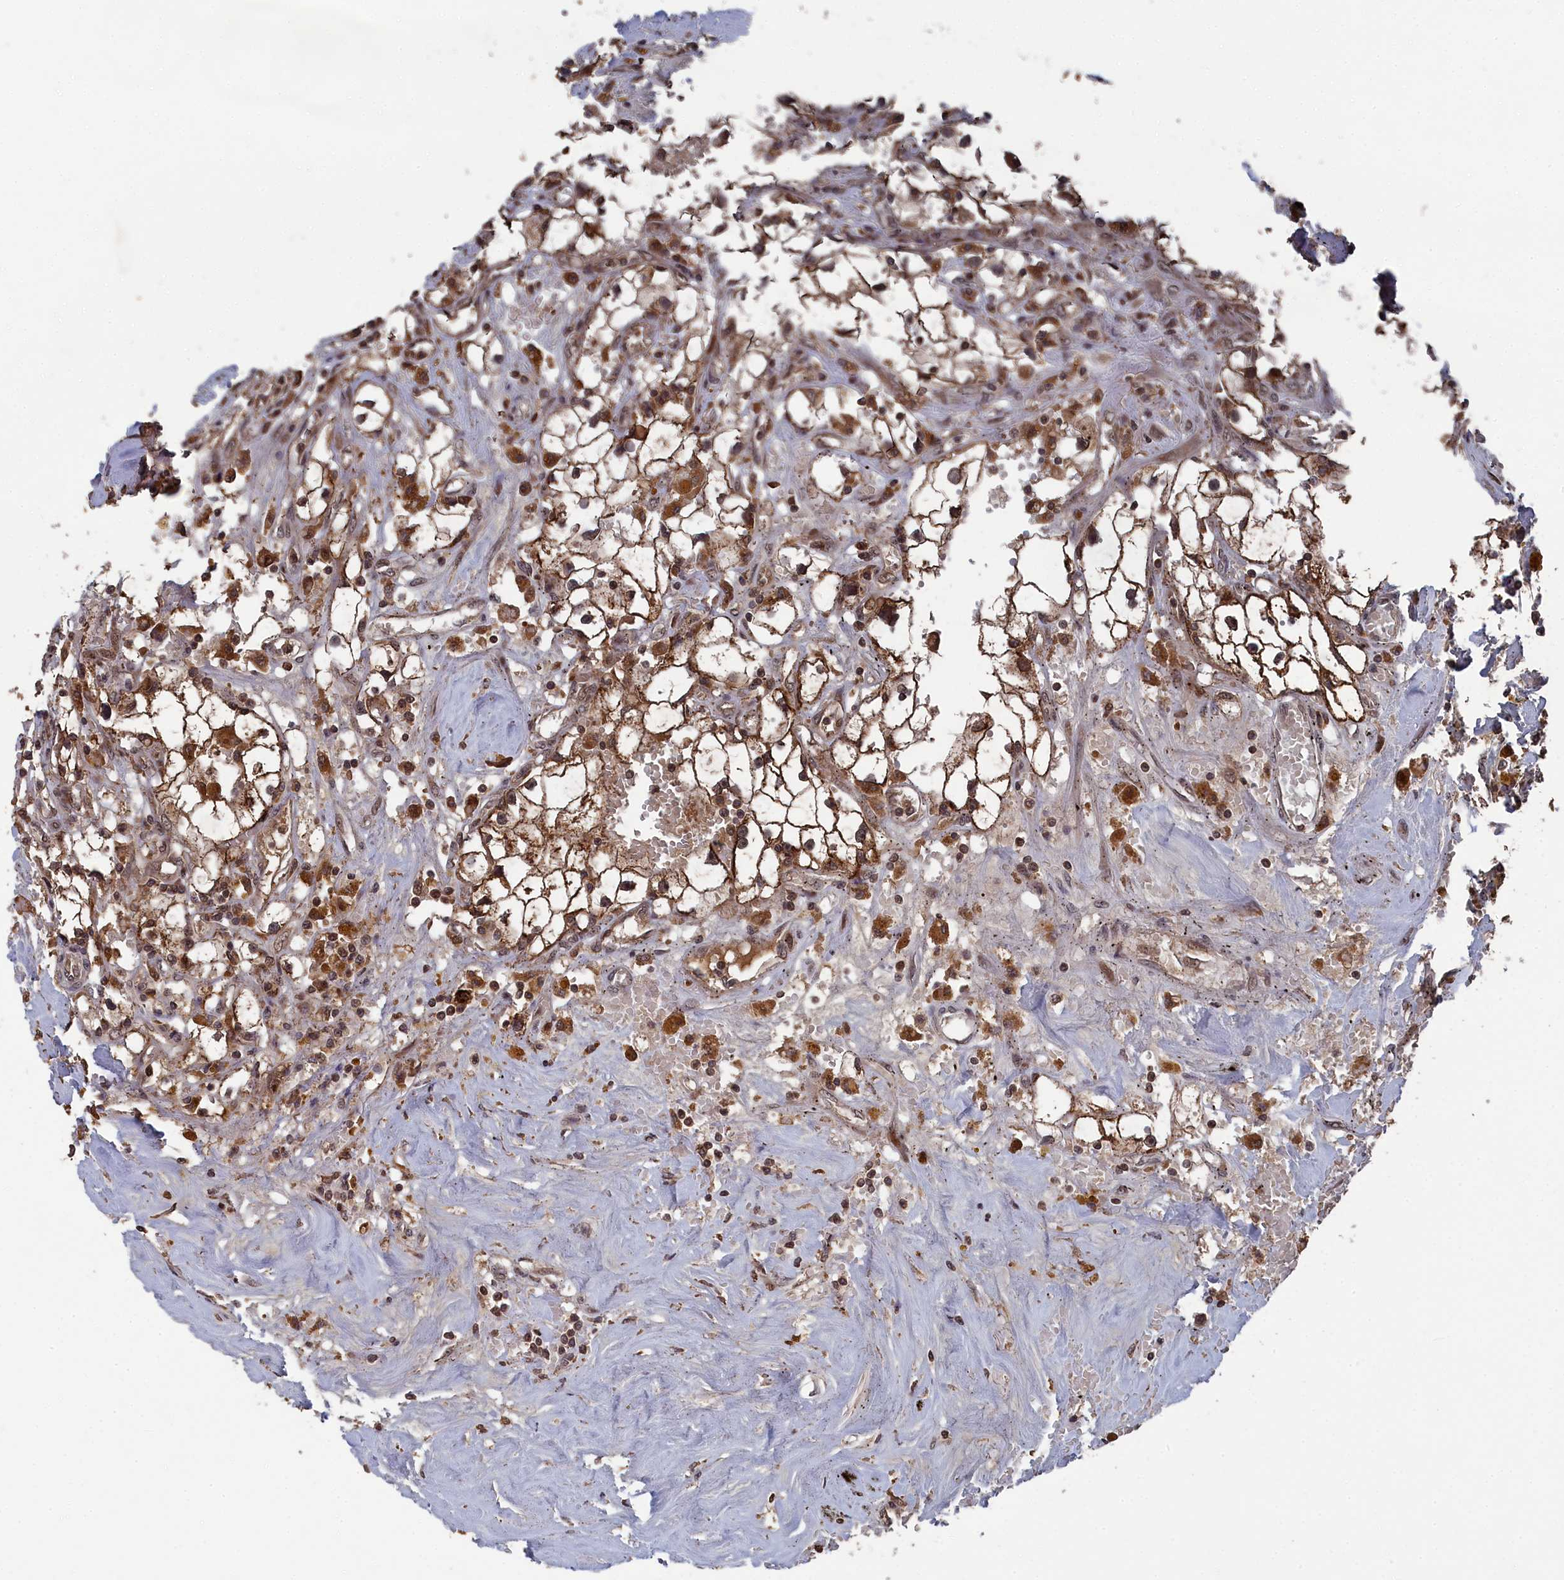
{"staining": {"intensity": "strong", "quantity": ">75%", "location": "cytoplasmic/membranous"}, "tissue": "renal cancer", "cell_type": "Tumor cells", "image_type": "cancer", "snomed": [{"axis": "morphology", "description": "Adenocarcinoma, NOS"}, {"axis": "topography", "description": "Kidney"}], "caption": "Immunohistochemical staining of renal cancer displays high levels of strong cytoplasmic/membranous positivity in approximately >75% of tumor cells.", "gene": "CEACAM21", "patient": {"sex": "male", "age": 56}}